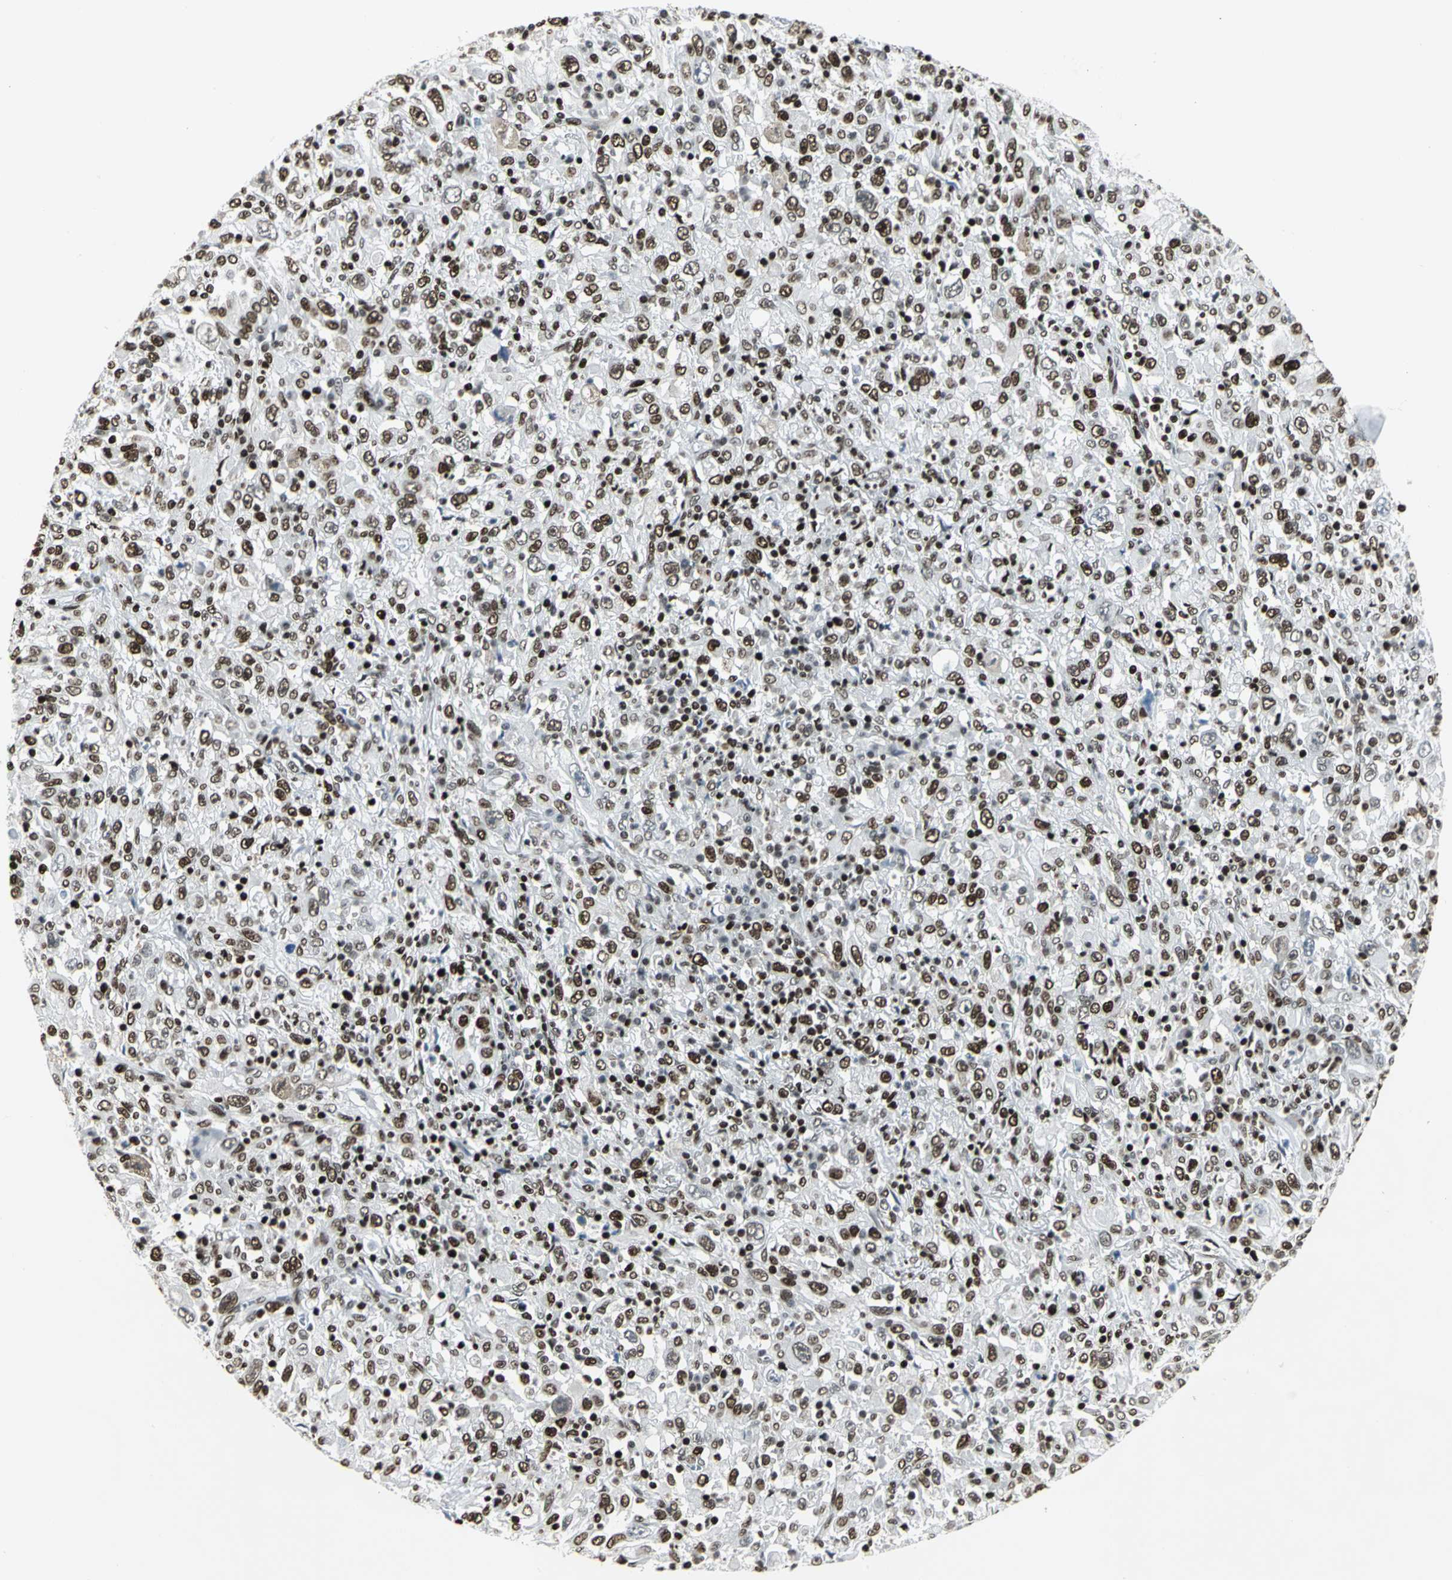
{"staining": {"intensity": "strong", "quantity": ">75%", "location": "nuclear"}, "tissue": "melanoma", "cell_type": "Tumor cells", "image_type": "cancer", "snomed": [{"axis": "morphology", "description": "Malignant melanoma, Metastatic site"}, {"axis": "topography", "description": "Skin"}], "caption": "IHC image of neoplastic tissue: human melanoma stained using IHC exhibits high levels of strong protein expression localized specifically in the nuclear of tumor cells, appearing as a nuclear brown color.", "gene": "HNRNPD", "patient": {"sex": "female", "age": 56}}